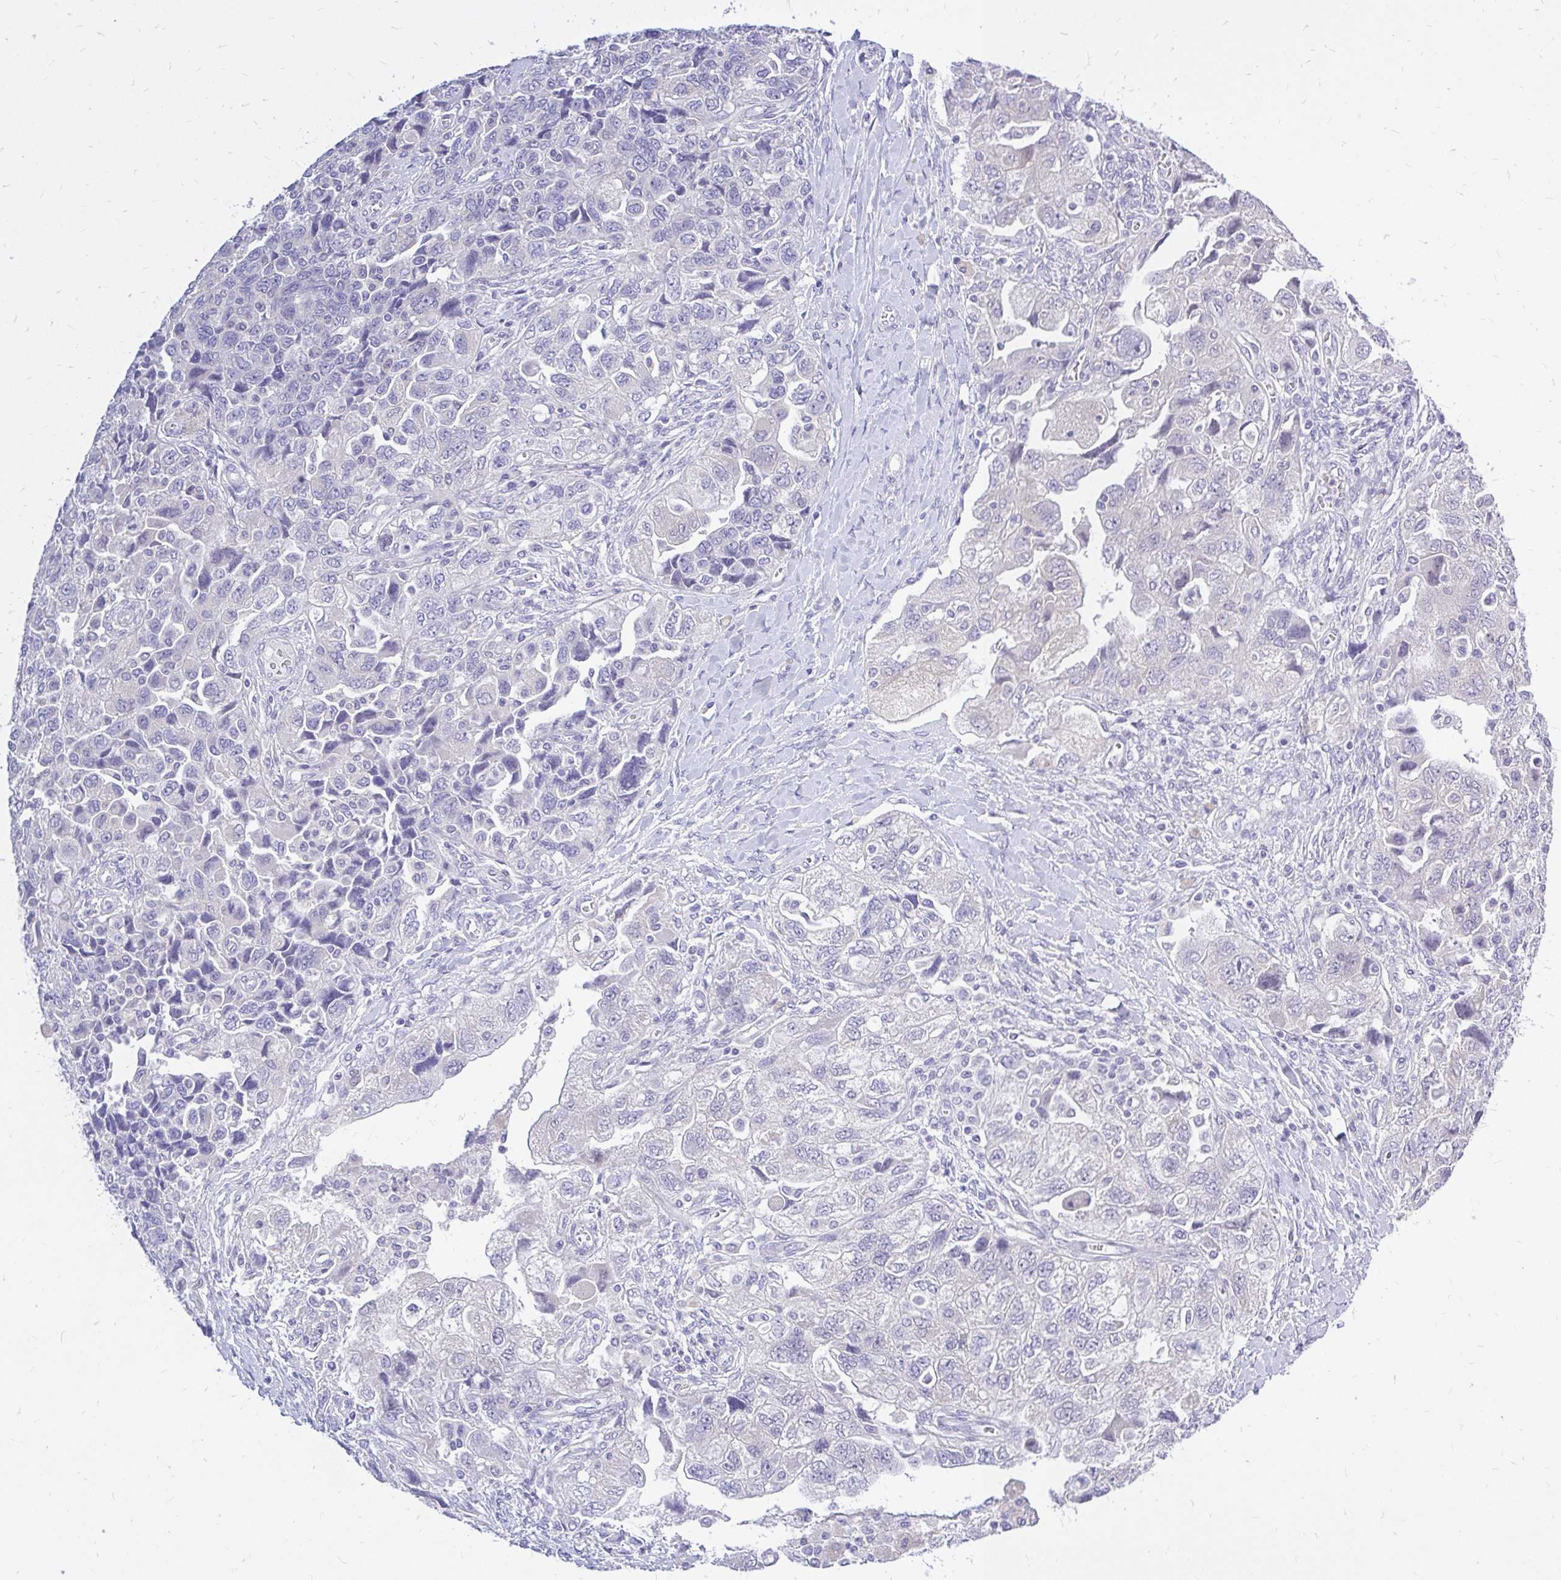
{"staining": {"intensity": "negative", "quantity": "none", "location": "none"}, "tissue": "ovarian cancer", "cell_type": "Tumor cells", "image_type": "cancer", "snomed": [{"axis": "morphology", "description": "Carcinoma, NOS"}, {"axis": "morphology", "description": "Cystadenocarcinoma, serous, NOS"}, {"axis": "topography", "description": "Ovary"}], "caption": "A high-resolution photomicrograph shows immunohistochemistry staining of ovarian cancer, which shows no significant positivity in tumor cells.", "gene": "MAP1LC3A", "patient": {"sex": "female", "age": 69}}